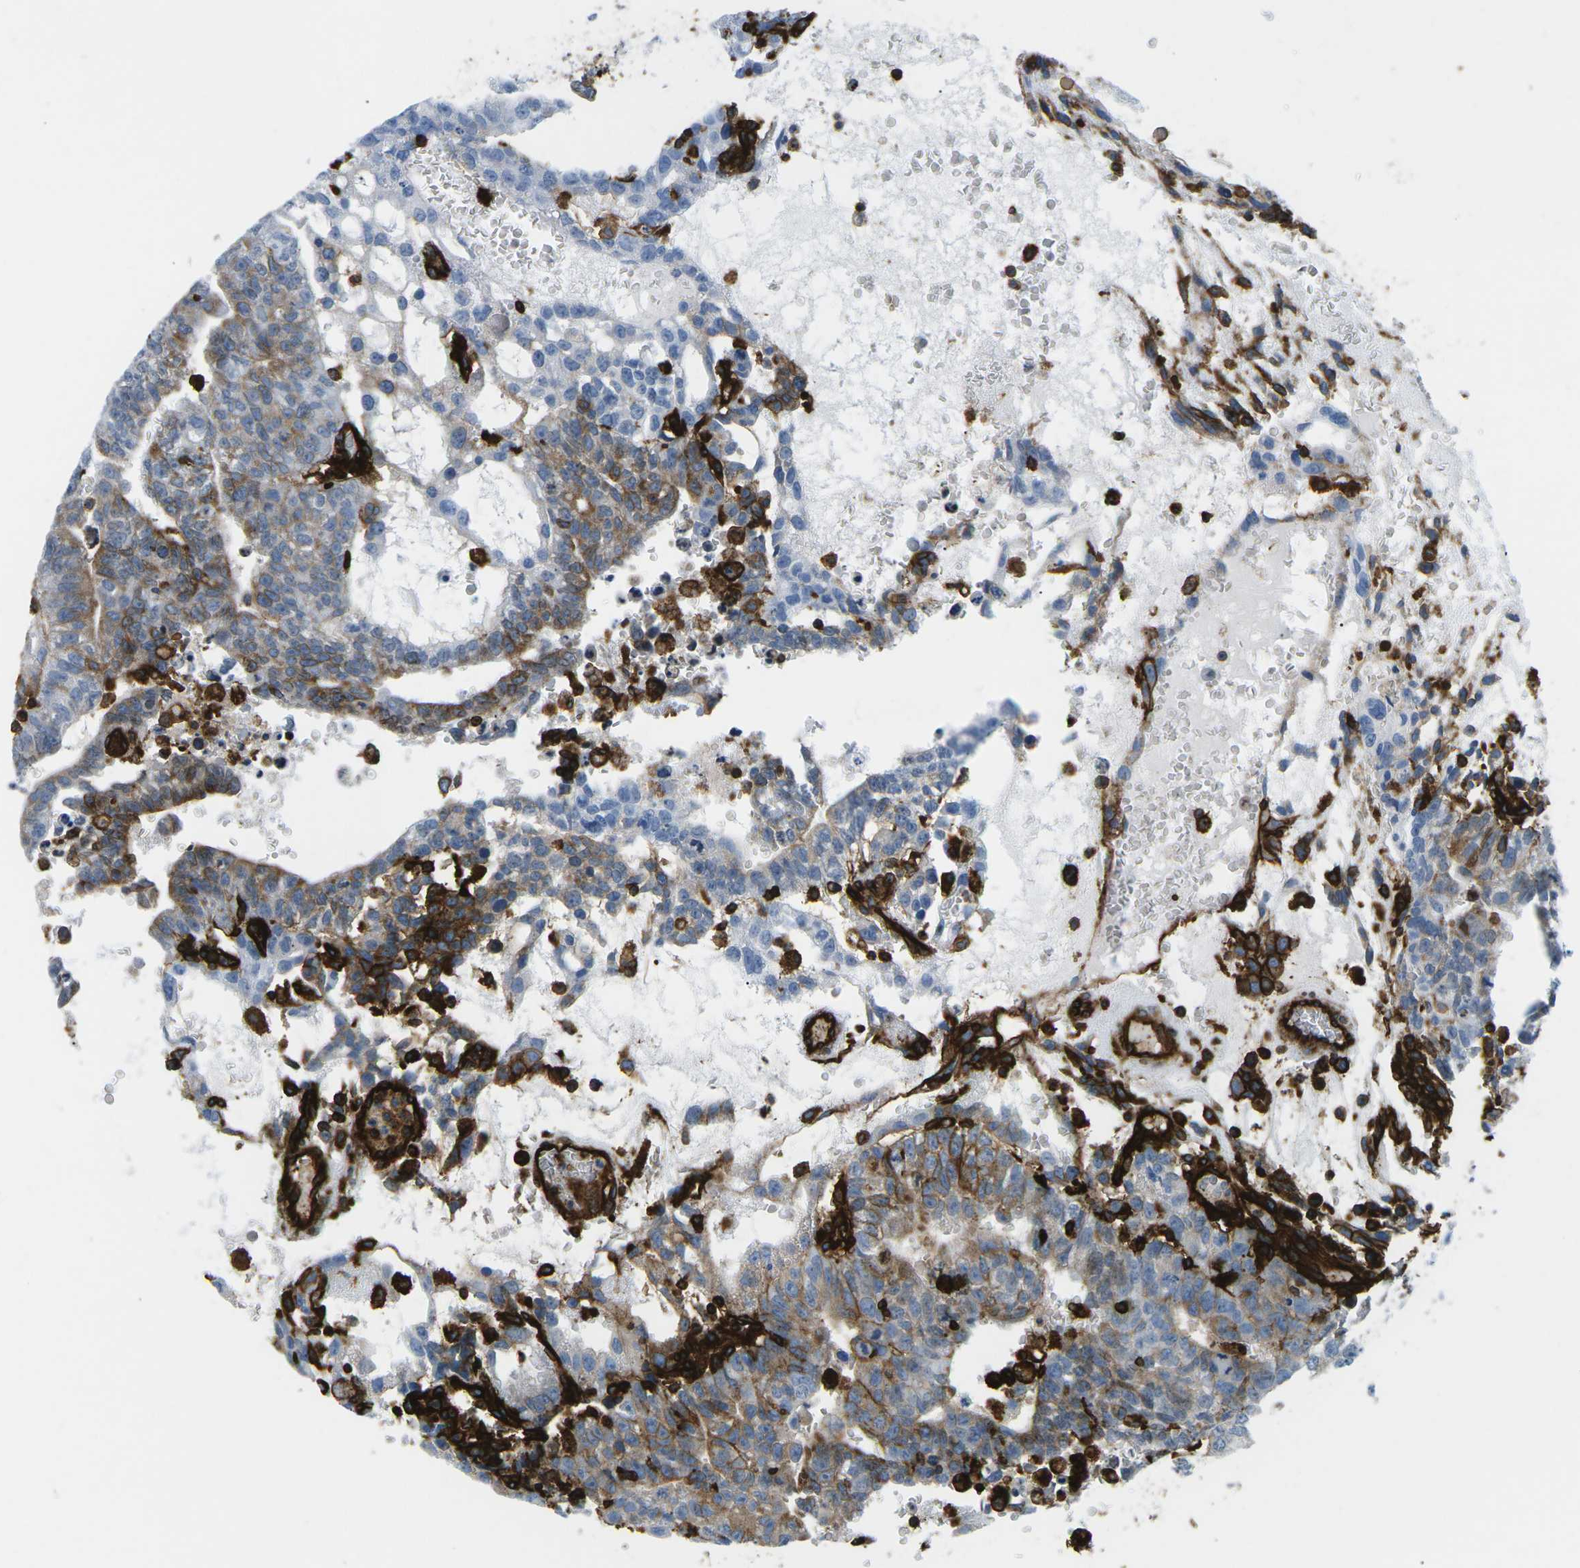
{"staining": {"intensity": "moderate", "quantity": ">75%", "location": "cytoplasmic/membranous"}, "tissue": "testis cancer", "cell_type": "Tumor cells", "image_type": "cancer", "snomed": [{"axis": "morphology", "description": "Seminoma, NOS"}, {"axis": "morphology", "description": "Carcinoma, Embryonal, NOS"}, {"axis": "topography", "description": "Testis"}], "caption": "Immunohistochemical staining of seminoma (testis) exhibits moderate cytoplasmic/membranous protein staining in about >75% of tumor cells. (DAB (3,3'-diaminobenzidine) IHC, brown staining for protein, blue staining for nuclei).", "gene": "HLA-B", "patient": {"sex": "male", "age": 52}}